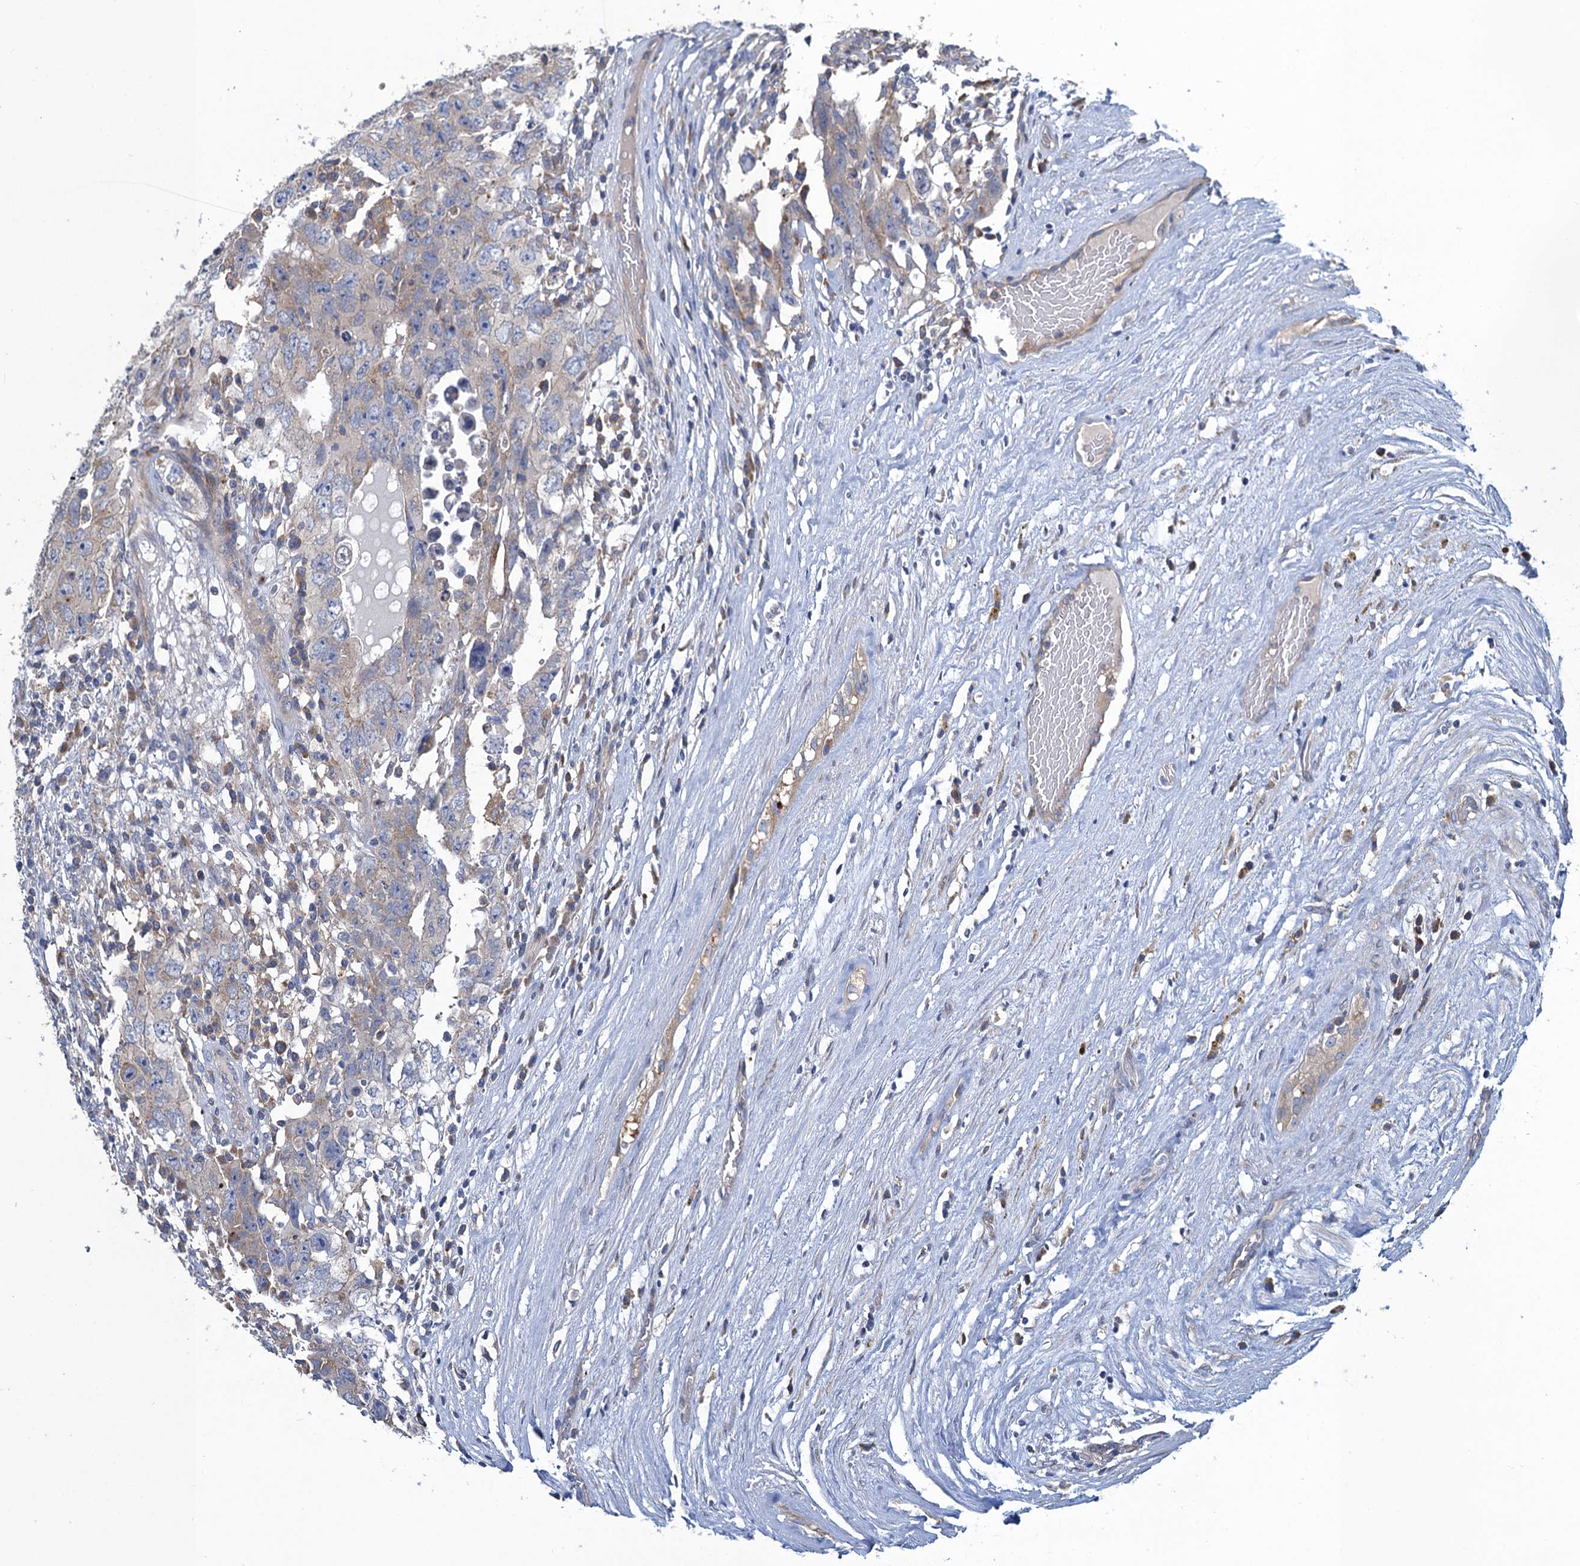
{"staining": {"intensity": "weak", "quantity": "<25%", "location": "cytoplasmic/membranous"}, "tissue": "testis cancer", "cell_type": "Tumor cells", "image_type": "cancer", "snomed": [{"axis": "morphology", "description": "Carcinoma, Embryonal, NOS"}, {"axis": "topography", "description": "Testis"}], "caption": "DAB (3,3'-diaminobenzidine) immunohistochemical staining of testis embryonal carcinoma shows no significant expression in tumor cells.", "gene": "SNAP29", "patient": {"sex": "male", "age": 26}}